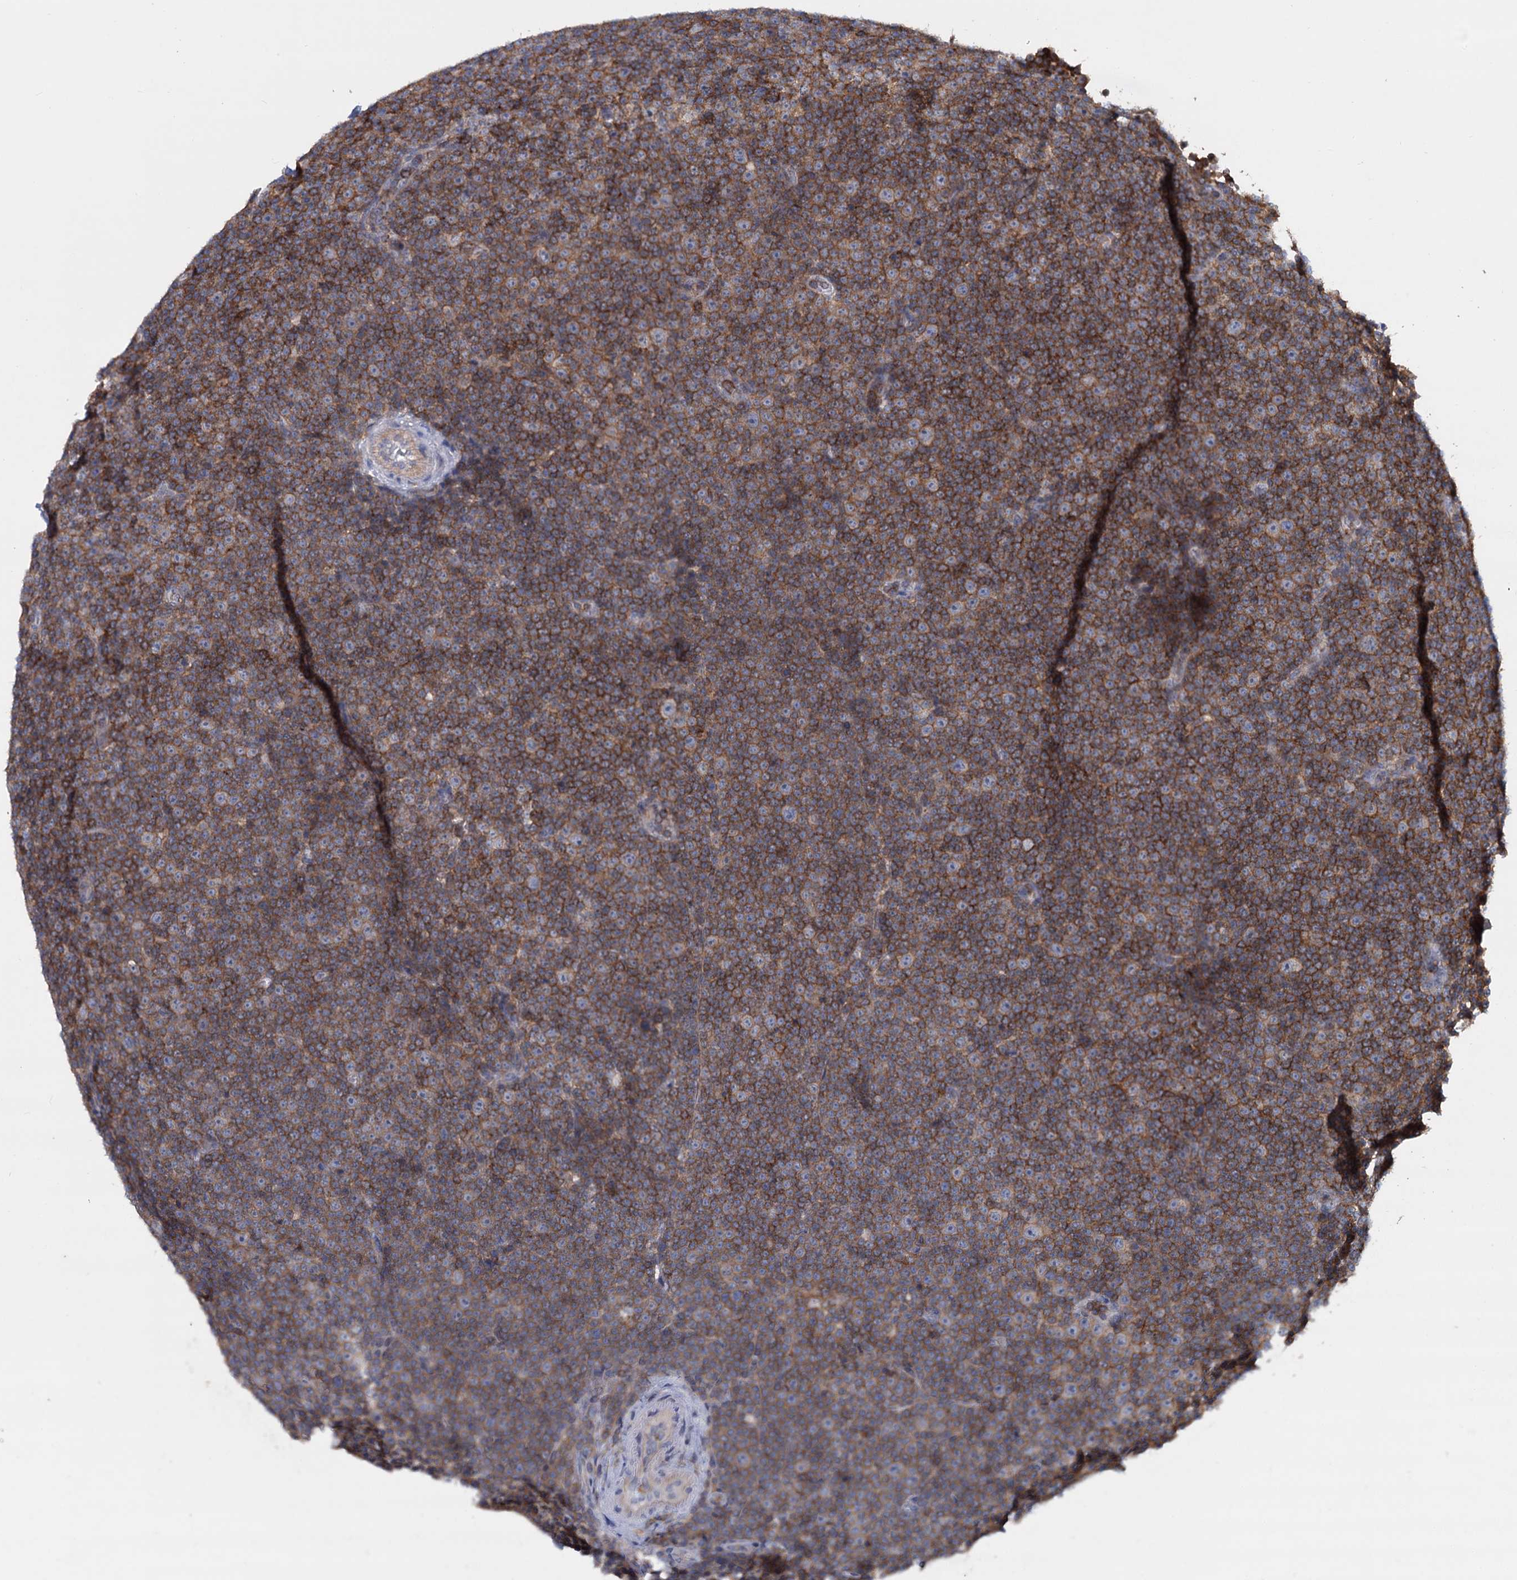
{"staining": {"intensity": "moderate", "quantity": ">75%", "location": "cytoplasmic/membranous"}, "tissue": "lymphoma", "cell_type": "Tumor cells", "image_type": "cancer", "snomed": [{"axis": "morphology", "description": "Malignant lymphoma, non-Hodgkin's type, Low grade"}, {"axis": "topography", "description": "Lymph node"}], "caption": "Protein expression analysis of lymphoma displays moderate cytoplasmic/membranous expression in approximately >75% of tumor cells.", "gene": "LRCH4", "patient": {"sex": "female", "age": 67}}